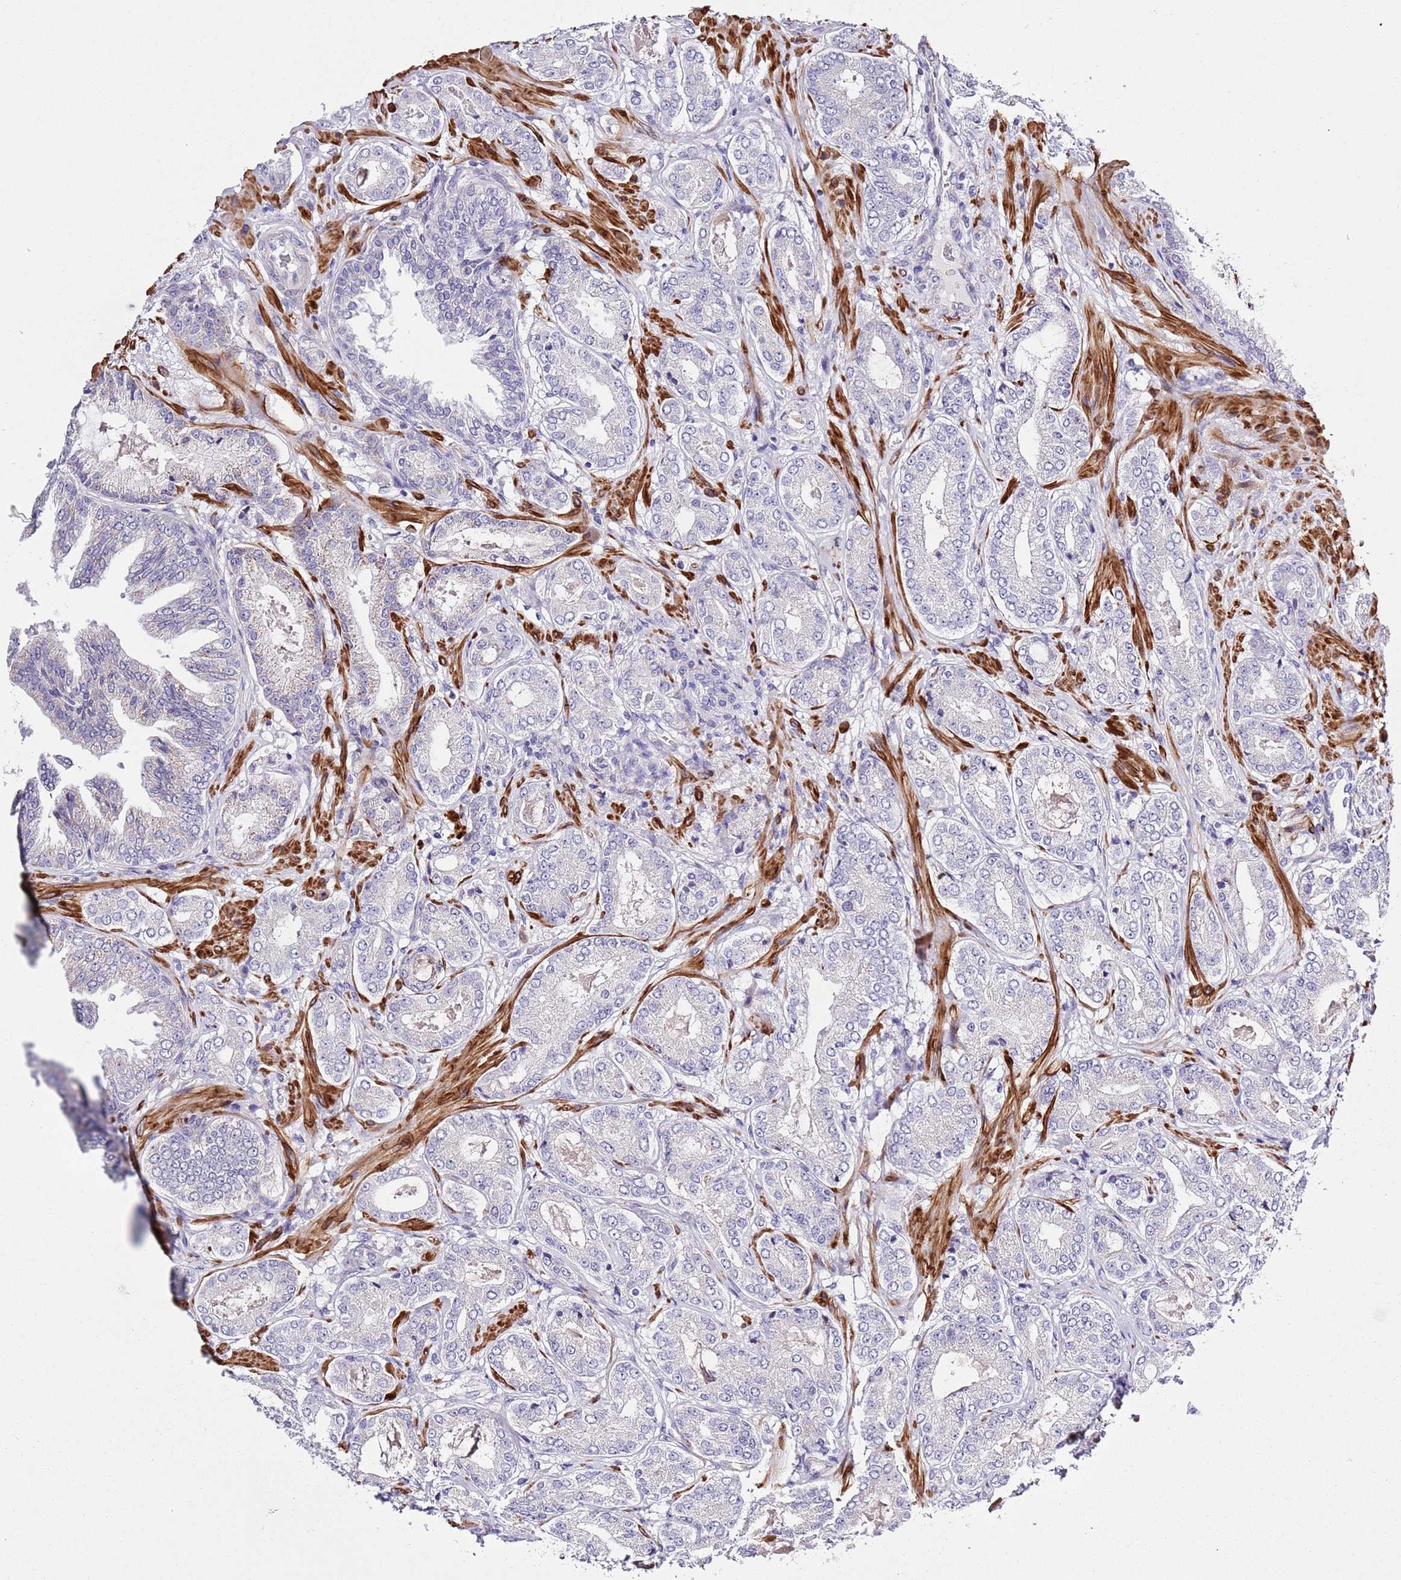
{"staining": {"intensity": "negative", "quantity": "none", "location": "none"}, "tissue": "prostate cancer", "cell_type": "Tumor cells", "image_type": "cancer", "snomed": [{"axis": "morphology", "description": "Adenocarcinoma, Low grade"}, {"axis": "topography", "description": "Prostate"}], "caption": "Immunohistochemistry micrograph of prostate cancer (low-grade adenocarcinoma) stained for a protein (brown), which reveals no staining in tumor cells. Nuclei are stained in blue.", "gene": "NET1", "patient": {"sex": "male", "age": 63}}